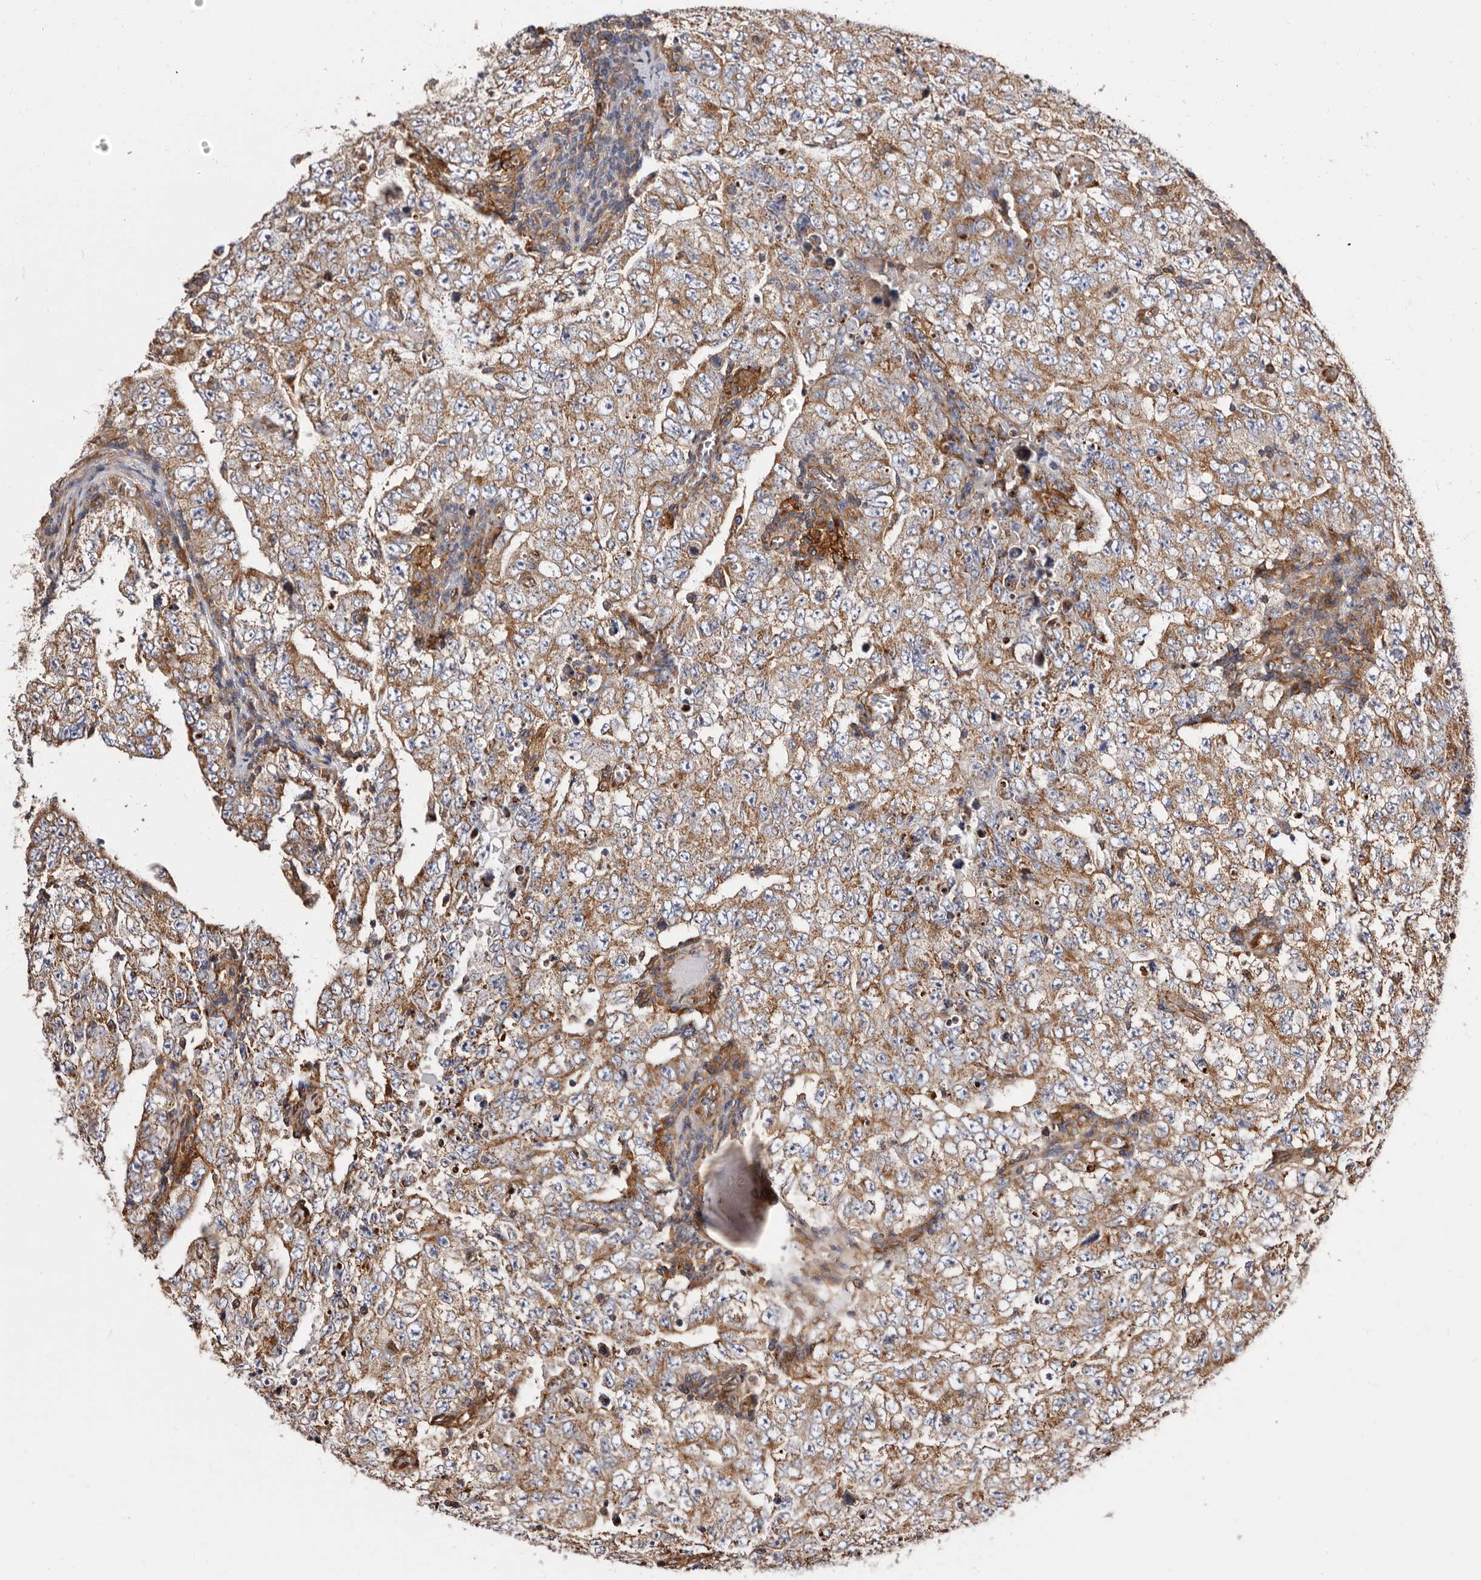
{"staining": {"intensity": "moderate", "quantity": ">75%", "location": "cytoplasmic/membranous"}, "tissue": "testis cancer", "cell_type": "Tumor cells", "image_type": "cancer", "snomed": [{"axis": "morphology", "description": "Carcinoma, Embryonal, NOS"}, {"axis": "topography", "description": "Testis"}], "caption": "Protein expression analysis of human testis embryonal carcinoma reveals moderate cytoplasmic/membranous staining in about >75% of tumor cells.", "gene": "COQ8B", "patient": {"sex": "male", "age": 26}}